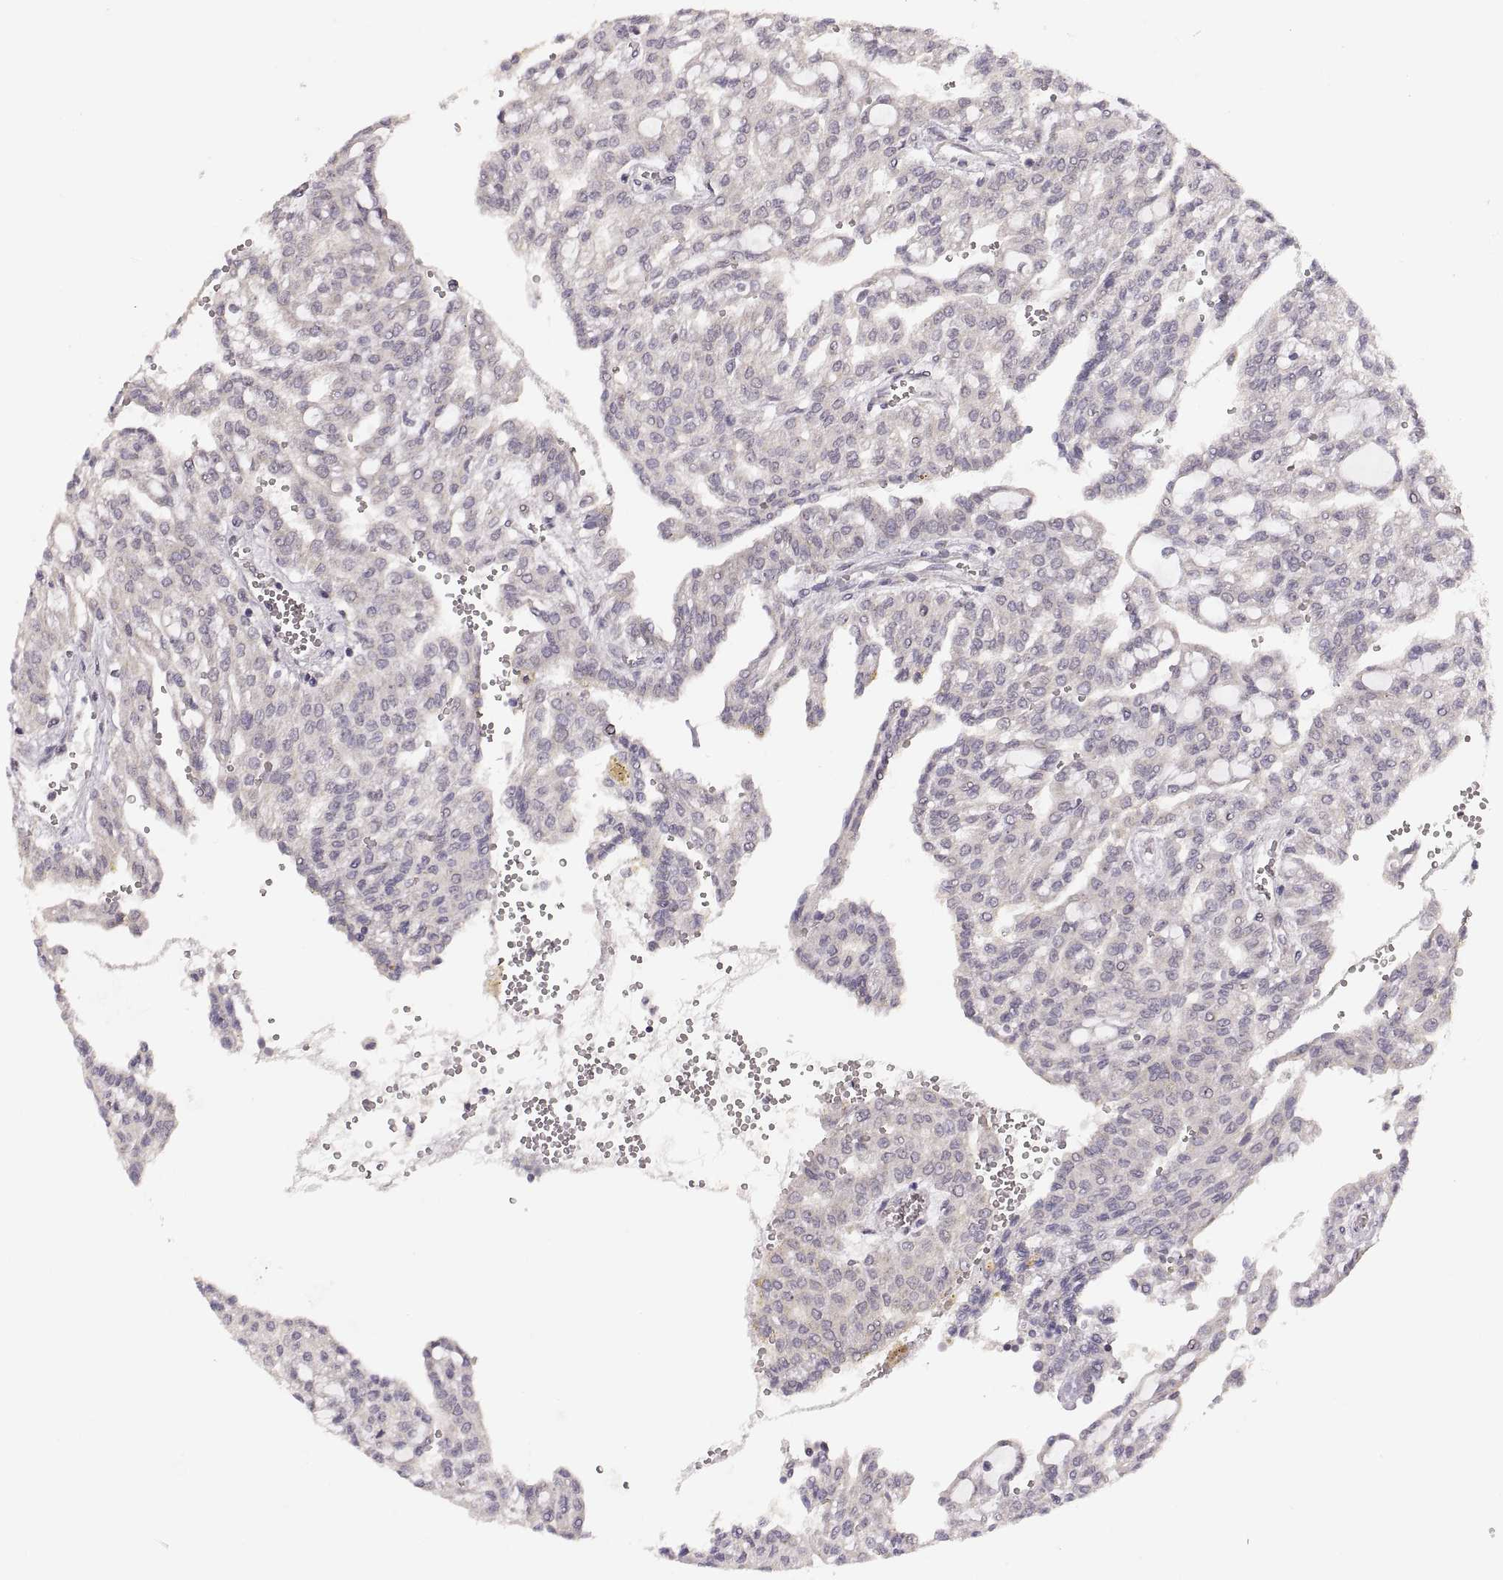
{"staining": {"intensity": "negative", "quantity": "none", "location": "none"}, "tissue": "renal cancer", "cell_type": "Tumor cells", "image_type": "cancer", "snomed": [{"axis": "morphology", "description": "Adenocarcinoma, NOS"}, {"axis": "topography", "description": "Kidney"}], "caption": "Histopathology image shows no protein staining in tumor cells of renal cancer (adenocarcinoma) tissue.", "gene": "HMGCR", "patient": {"sex": "male", "age": 63}}